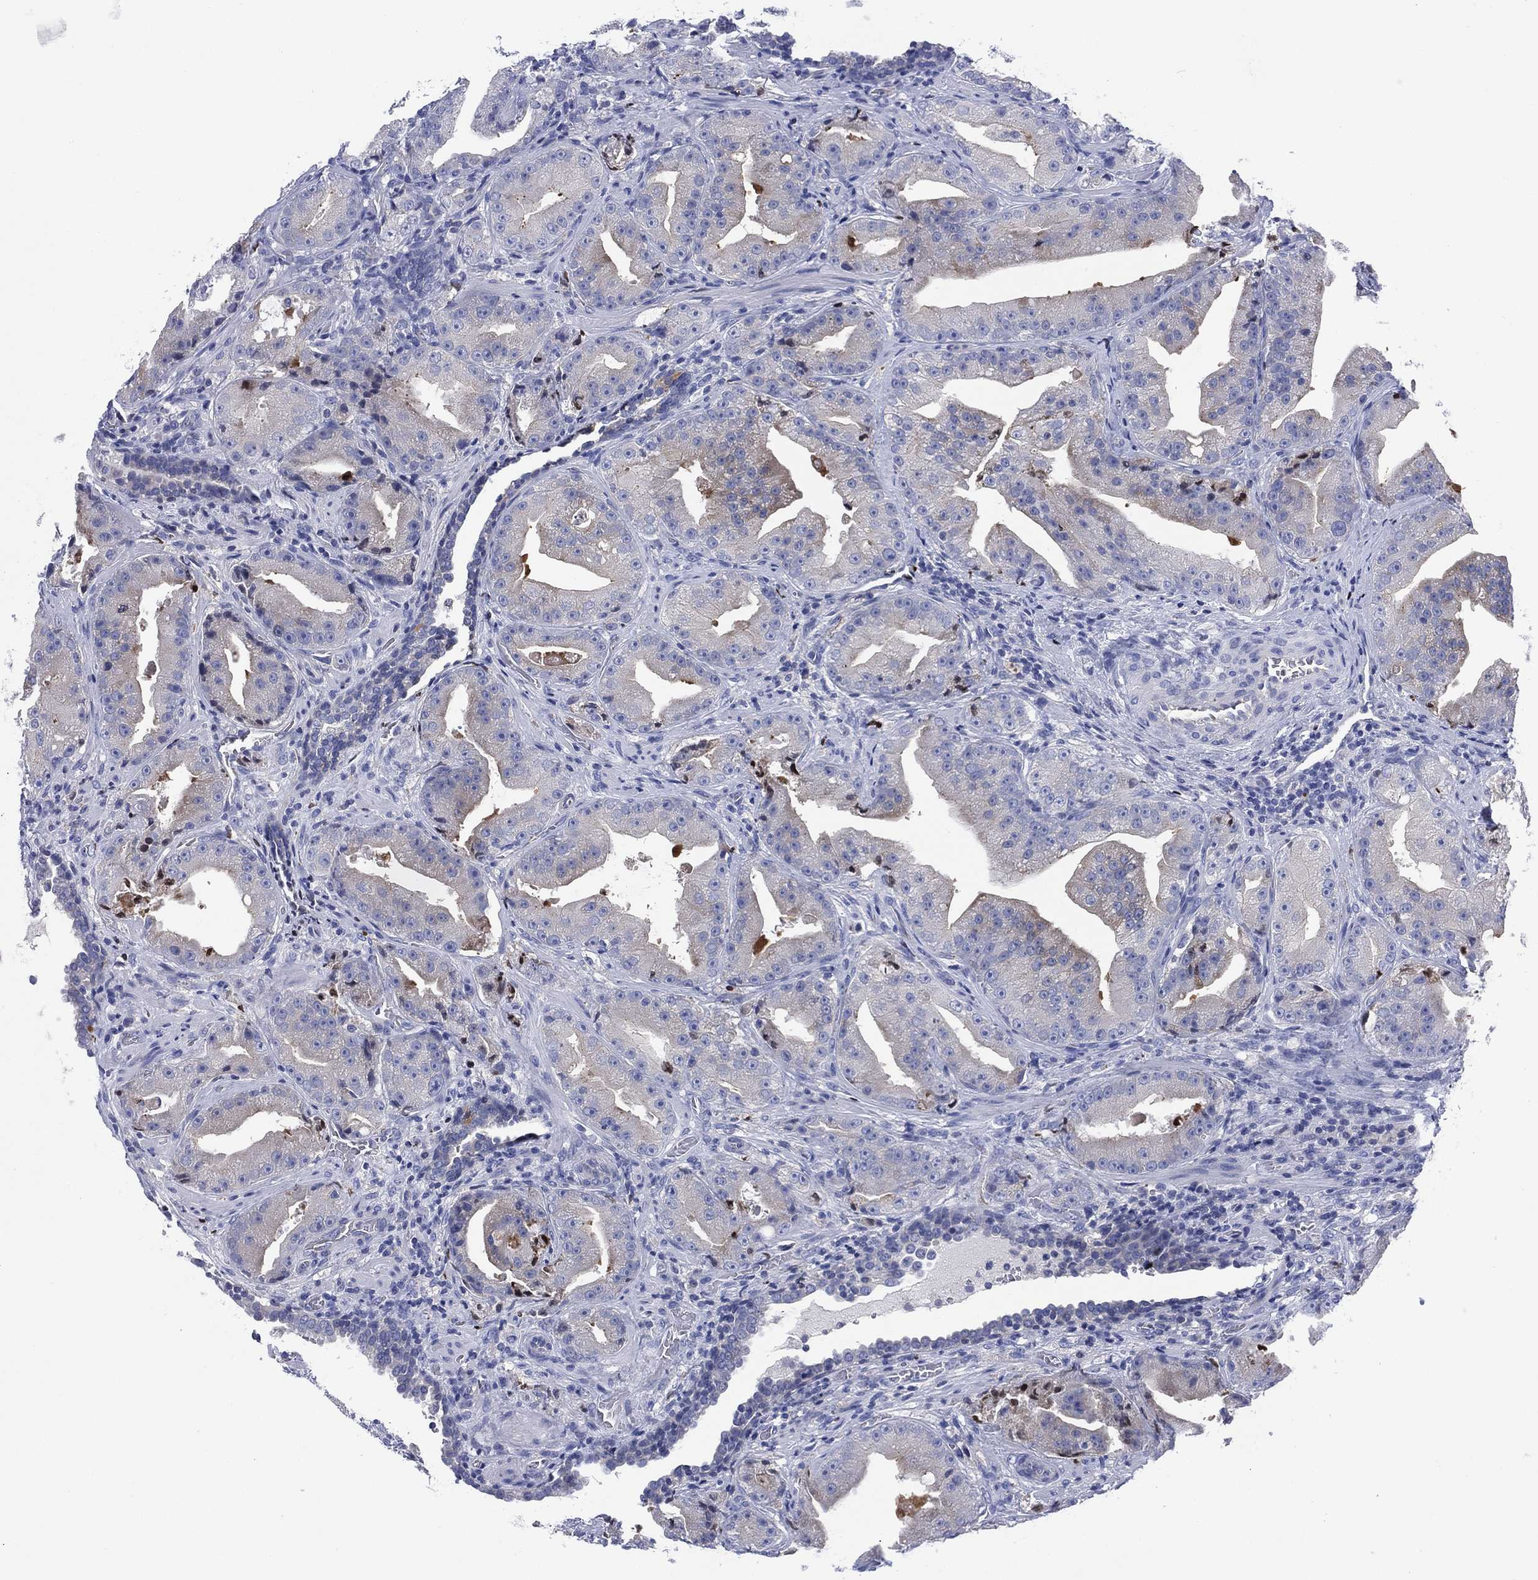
{"staining": {"intensity": "negative", "quantity": "none", "location": "none"}, "tissue": "prostate cancer", "cell_type": "Tumor cells", "image_type": "cancer", "snomed": [{"axis": "morphology", "description": "Adenocarcinoma, Low grade"}, {"axis": "topography", "description": "Prostate"}], "caption": "Tumor cells show no significant staining in prostate cancer (adenocarcinoma (low-grade)). Brightfield microscopy of immunohistochemistry stained with DAB (brown) and hematoxylin (blue), captured at high magnification.", "gene": "CHRNA3", "patient": {"sex": "male", "age": 62}}